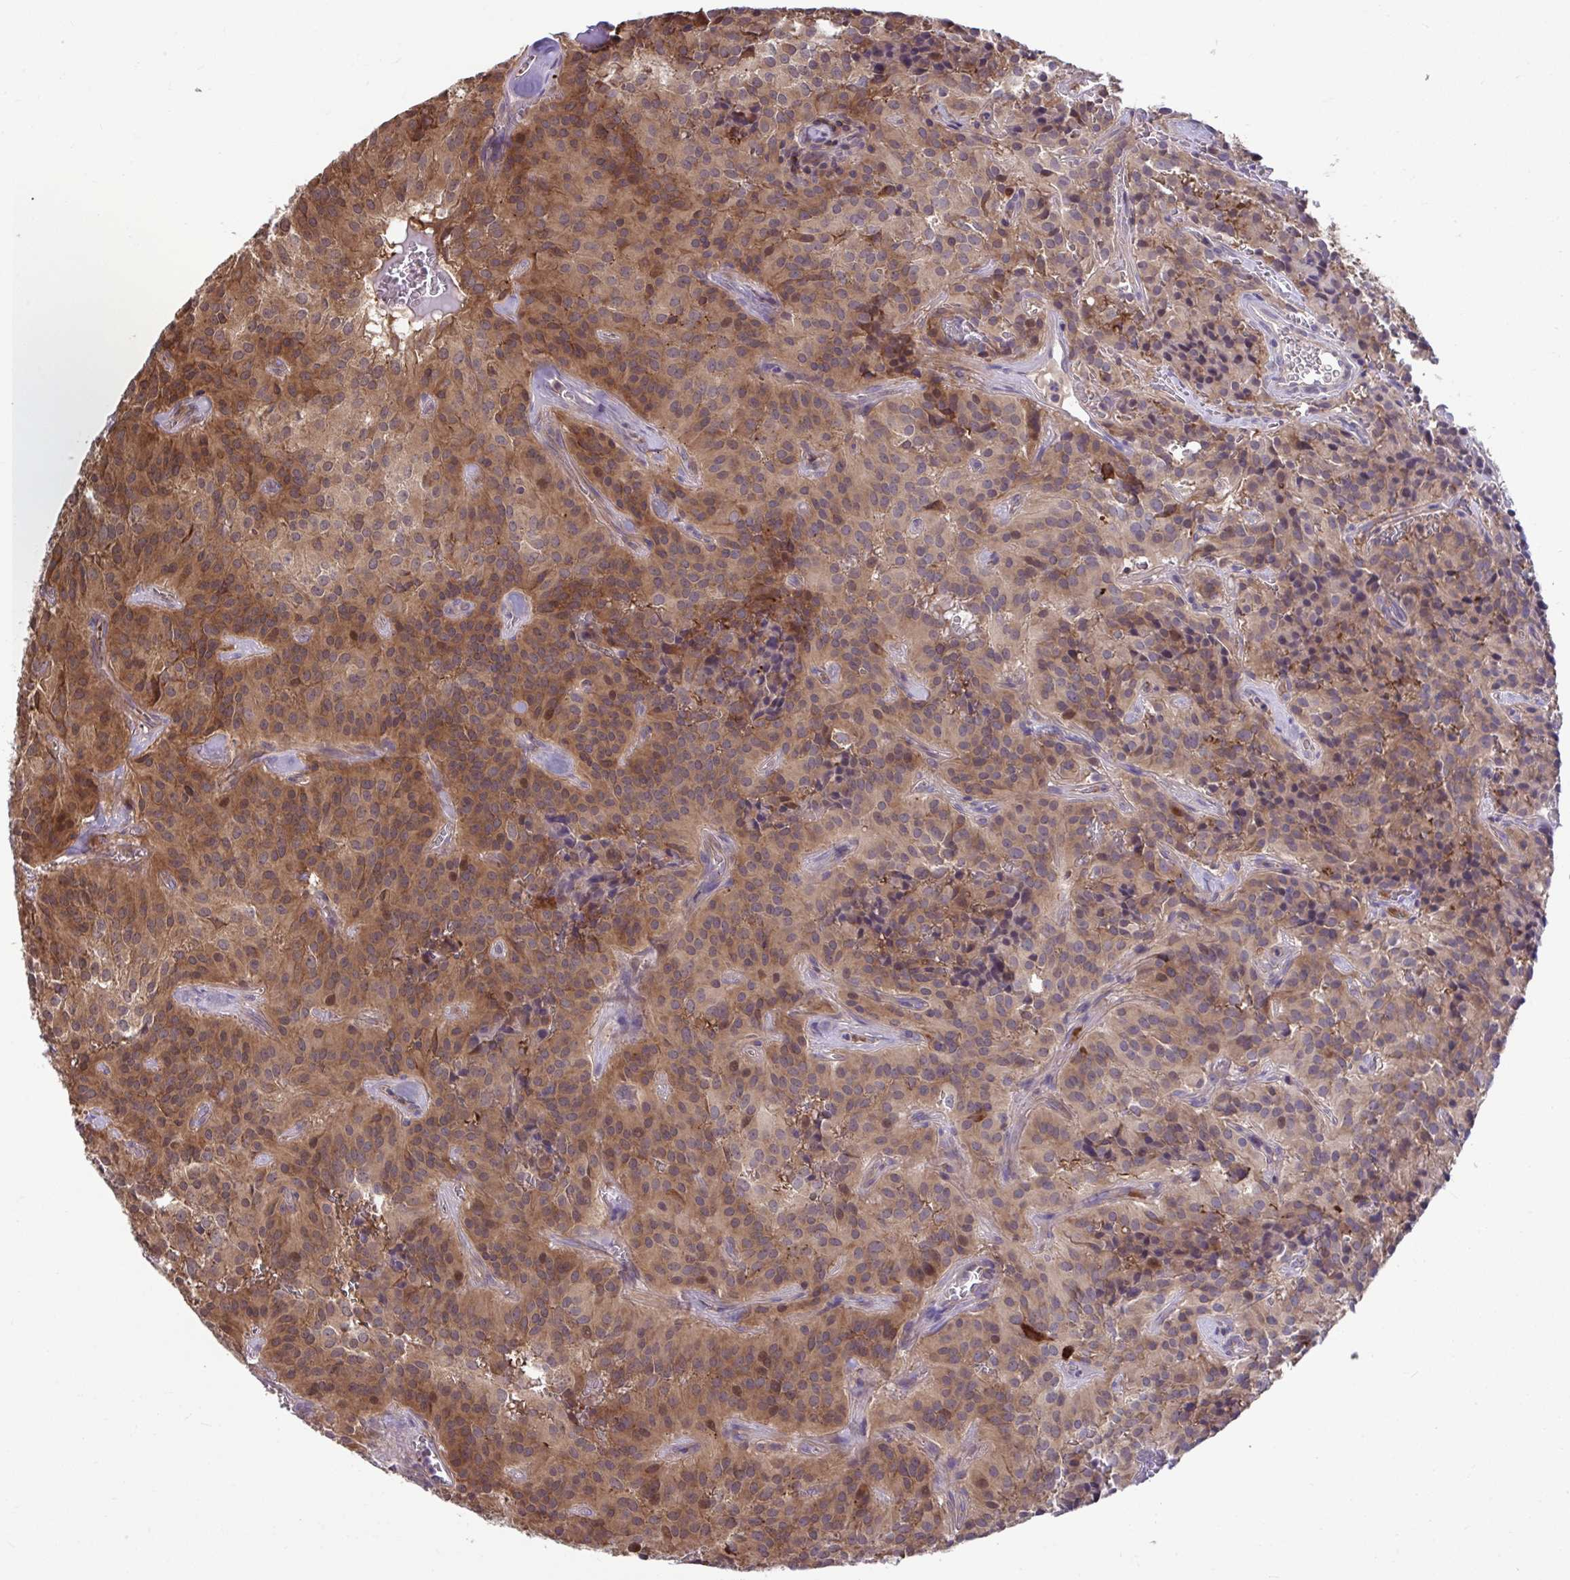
{"staining": {"intensity": "moderate", "quantity": ">75%", "location": "cytoplasmic/membranous"}, "tissue": "glioma", "cell_type": "Tumor cells", "image_type": "cancer", "snomed": [{"axis": "morphology", "description": "Glioma, malignant, Low grade"}, {"axis": "topography", "description": "Brain"}], "caption": "Glioma was stained to show a protein in brown. There is medium levels of moderate cytoplasmic/membranous expression in about >75% of tumor cells. (IHC, brightfield microscopy, high magnification).", "gene": "PCDHB7", "patient": {"sex": "male", "age": 42}}